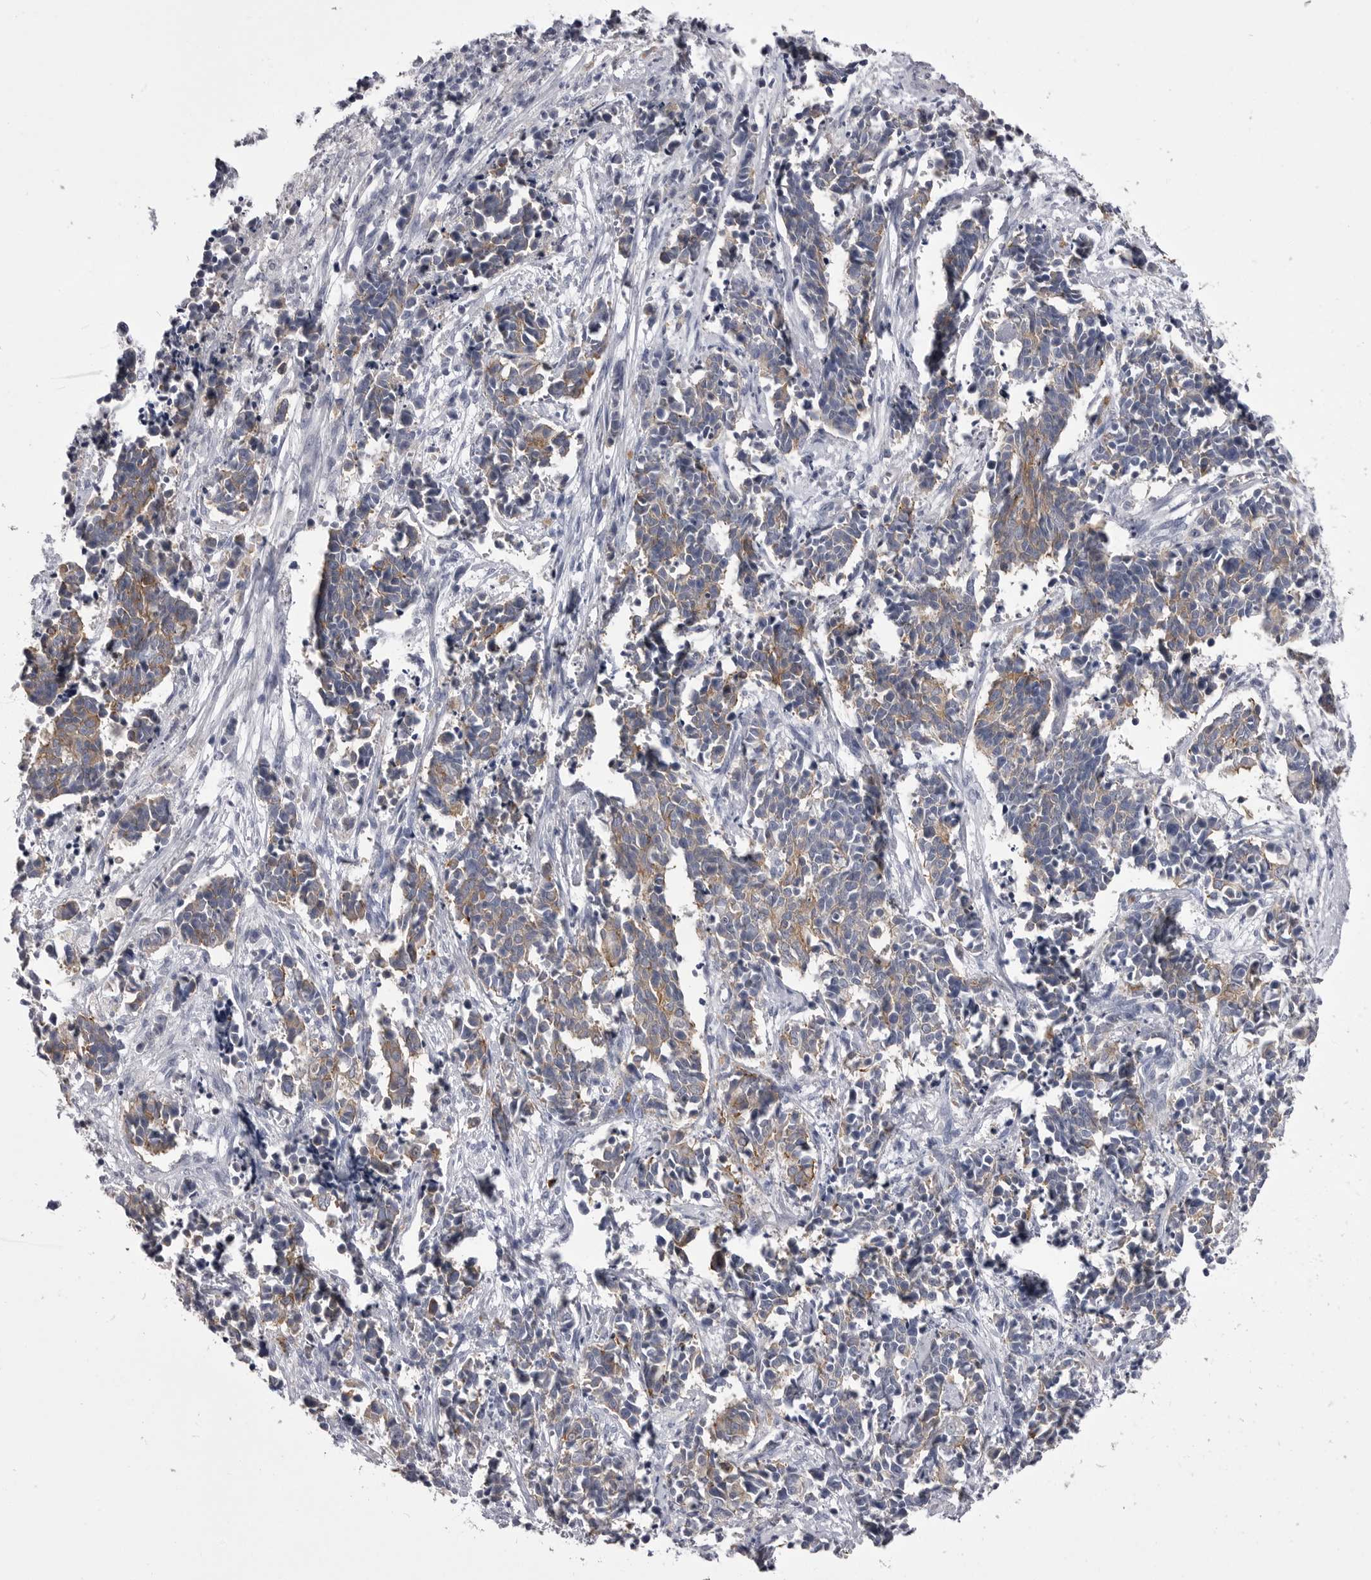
{"staining": {"intensity": "moderate", "quantity": "25%-75%", "location": "cytoplasmic/membranous"}, "tissue": "cervical cancer", "cell_type": "Tumor cells", "image_type": "cancer", "snomed": [{"axis": "morphology", "description": "Normal tissue, NOS"}, {"axis": "morphology", "description": "Squamous cell carcinoma, NOS"}, {"axis": "topography", "description": "Cervix"}], "caption": "Immunohistochemistry (IHC) (DAB (3,3'-diaminobenzidine)) staining of cervical cancer (squamous cell carcinoma) reveals moderate cytoplasmic/membranous protein positivity in approximately 25%-75% of tumor cells.", "gene": "ANK2", "patient": {"sex": "female", "age": 35}}